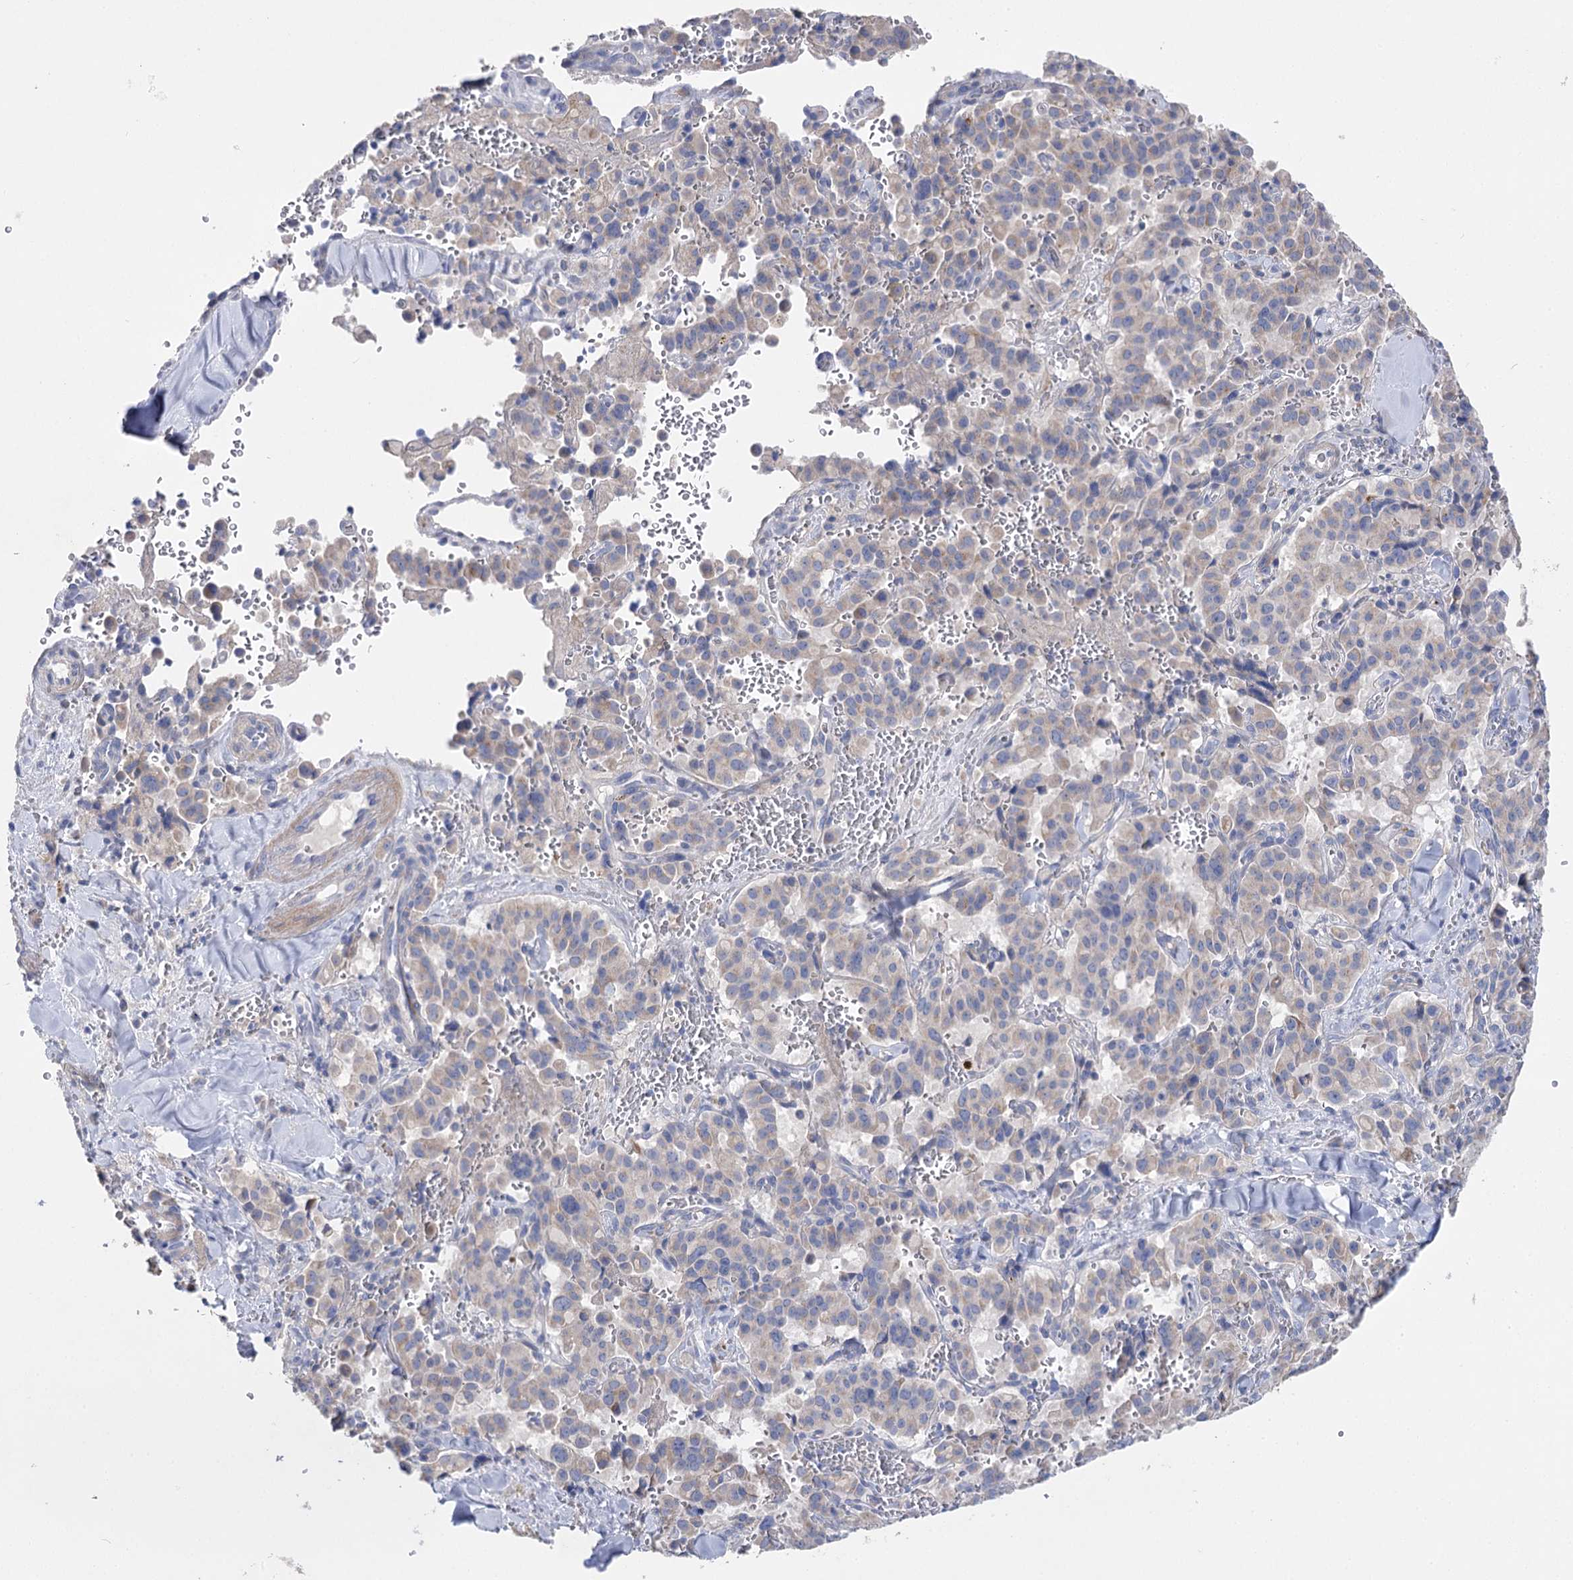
{"staining": {"intensity": "weak", "quantity": ">75%", "location": "cytoplasmic/membranous"}, "tissue": "pancreatic cancer", "cell_type": "Tumor cells", "image_type": "cancer", "snomed": [{"axis": "morphology", "description": "Adenocarcinoma, NOS"}, {"axis": "topography", "description": "Pancreas"}], "caption": "Approximately >75% of tumor cells in human pancreatic adenocarcinoma exhibit weak cytoplasmic/membranous protein positivity as visualized by brown immunohistochemical staining.", "gene": "NRAP", "patient": {"sex": "male", "age": 65}}